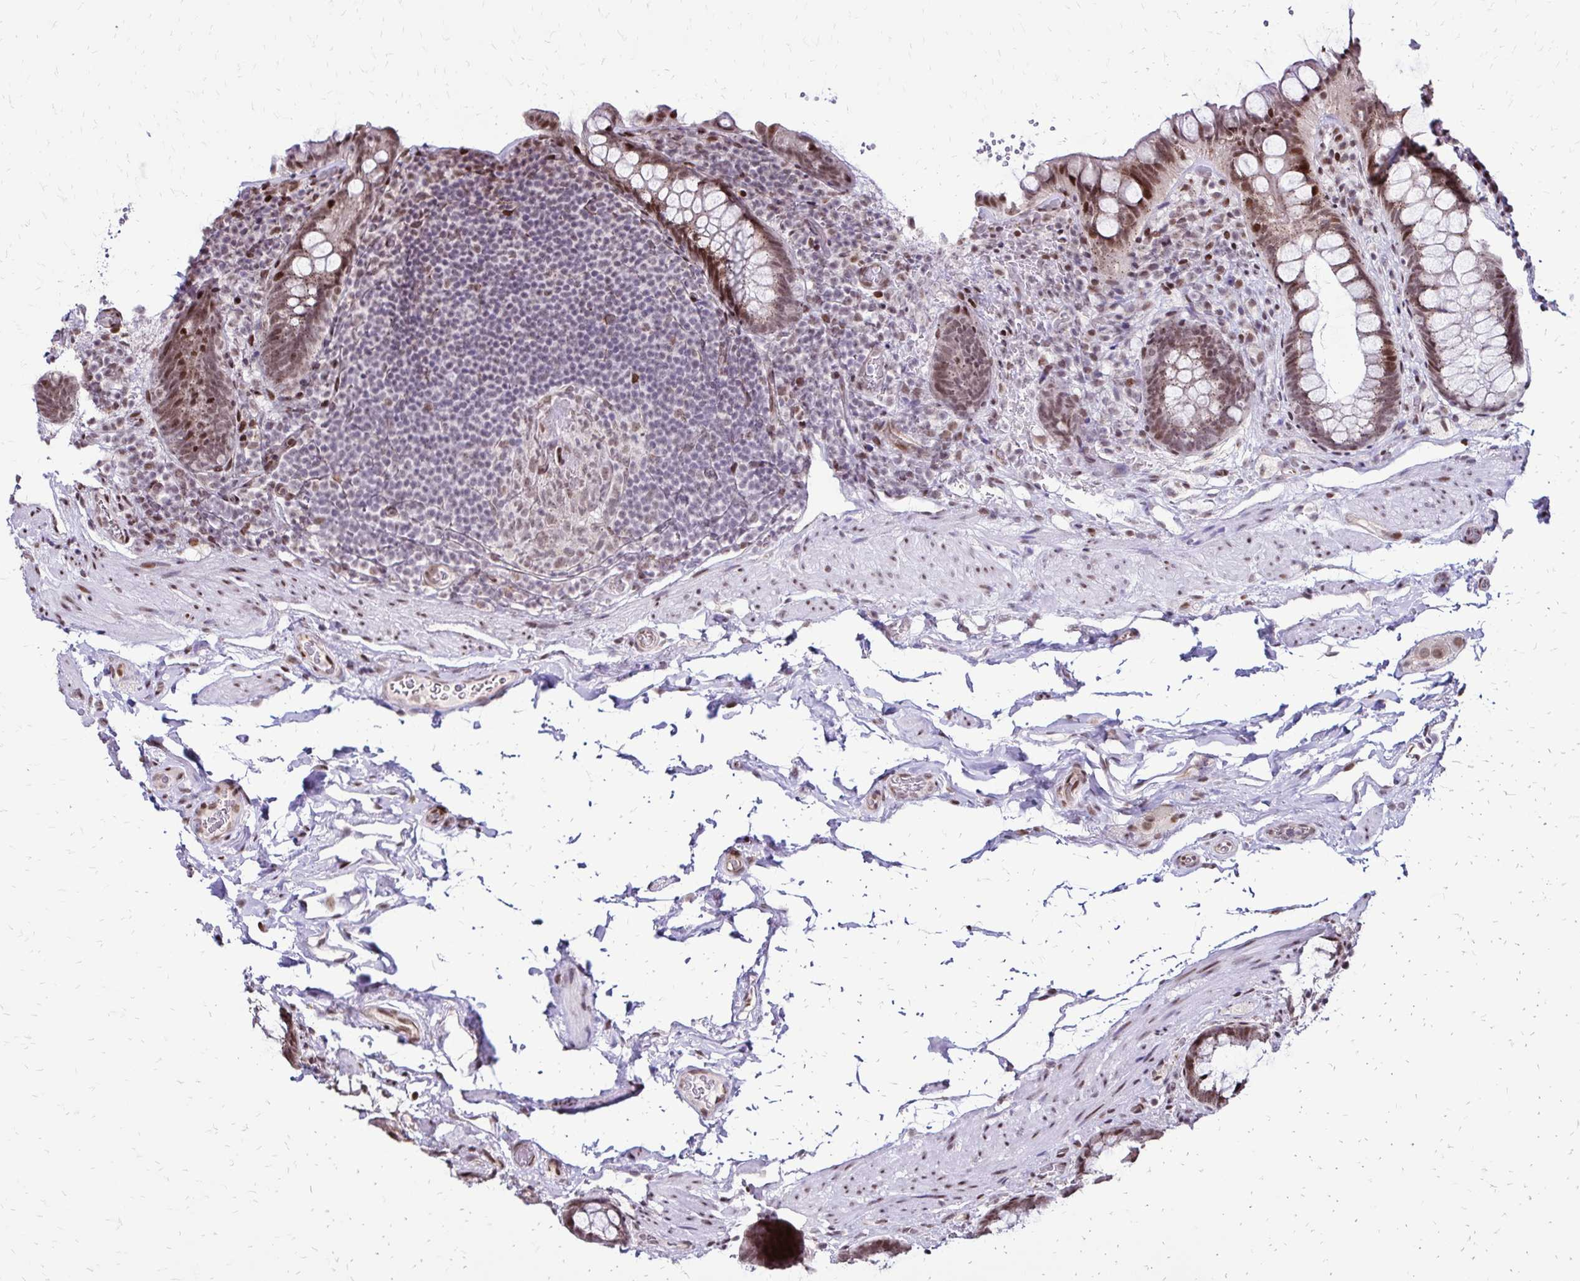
{"staining": {"intensity": "moderate", "quantity": ">75%", "location": "cytoplasmic/membranous,nuclear"}, "tissue": "rectum", "cell_type": "Glandular cells", "image_type": "normal", "snomed": [{"axis": "morphology", "description": "Normal tissue, NOS"}, {"axis": "topography", "description": "Rectum"}], "caption": "An immunohistochemistry photomicrograph of unremarkable tissue is shown. Protein staining in brown shows moderate cytoplasmic/membranous,nuclear positivity in rectum within glandular cells.", "gene": "TOB1", "patient": {"sex": "female", "age": 69}}